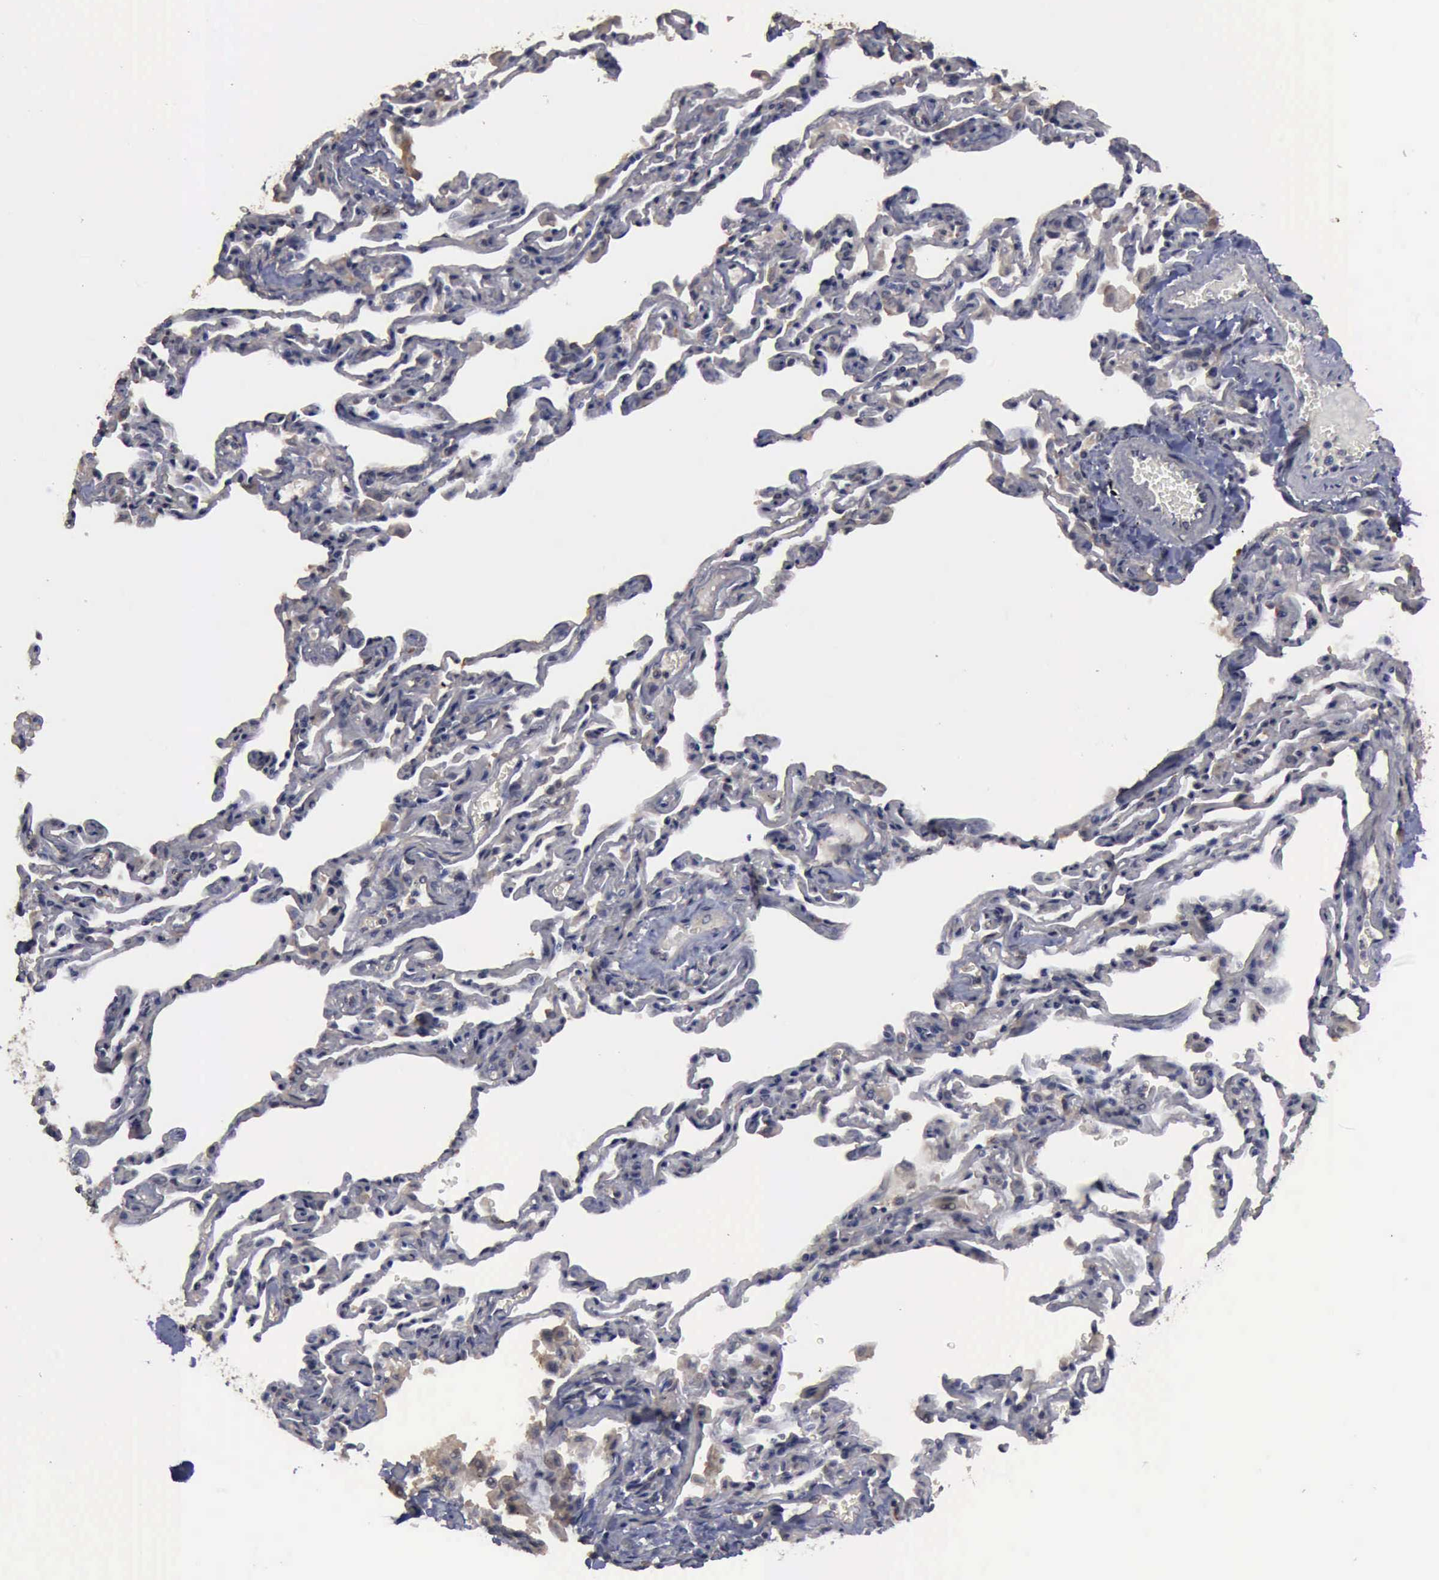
{"staining": {"intensity": "moderate", "quantity": "25%-75%", "location": "cytoplasmic/membranous"}, "tissue": "bronchus", "cell_type": "Respiratory epithelial cells", "image_type": "normal", "snomed": [{"axis": "morphology", "description": "Normal tissue, NOS"}, {"axis": "topography", "description": "Cartilage tissue"}, {"axis": "topography", "description": "Bronchus"}, {"axis": "topography", "description": "Lung"}], "caption": "Immunohistochemistry (DAB) staining of unremarkable human bronchus exhibits moderate cytoplasmic/membranous protein staining in about 25%-75% of respiratory epithelial cells. (DAB IHC with brightfield microscopy, high magnification).", "gene": "CRKL", "patient": {"sex": "male", "age": 64}}